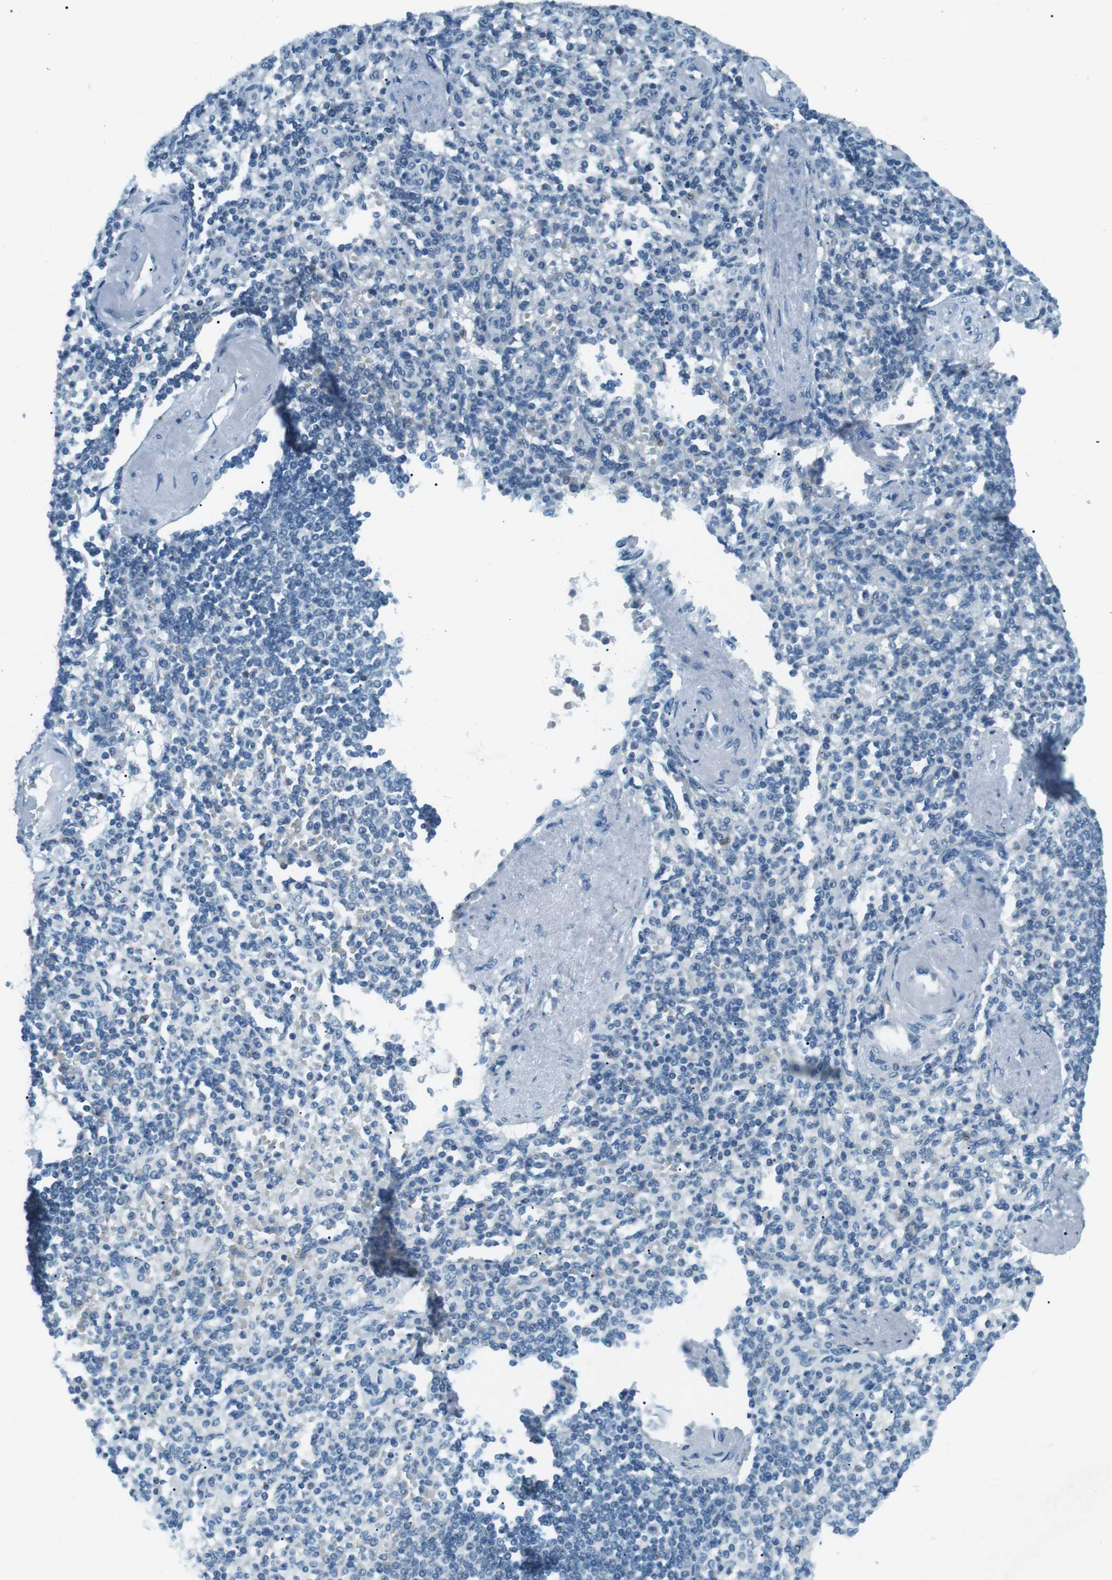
{"staining": {"intensity": "weak", "quantity": "<25%", "location": "cytoplasmic/membranous,nuclear"}, "tissue": "spleen", "cell_type": "Cells in red pulp", "image_type": "normal", "snomed": [{"axis": "morphology", "description": "Normal tissue, NOS"}, {"axis": "topography", "description": "Spleen"}], "caption": "Immunohistochemistry (IHC) of benign spleen displays no positivity in cells in red pulp. (DAB (3,3'-diaminobenzidine) immunohistochemistry (IHC) with hematoxylin counter stain).", "gene": "ENSG00000289724", "patient": {"sex": "female", "age": 74}}